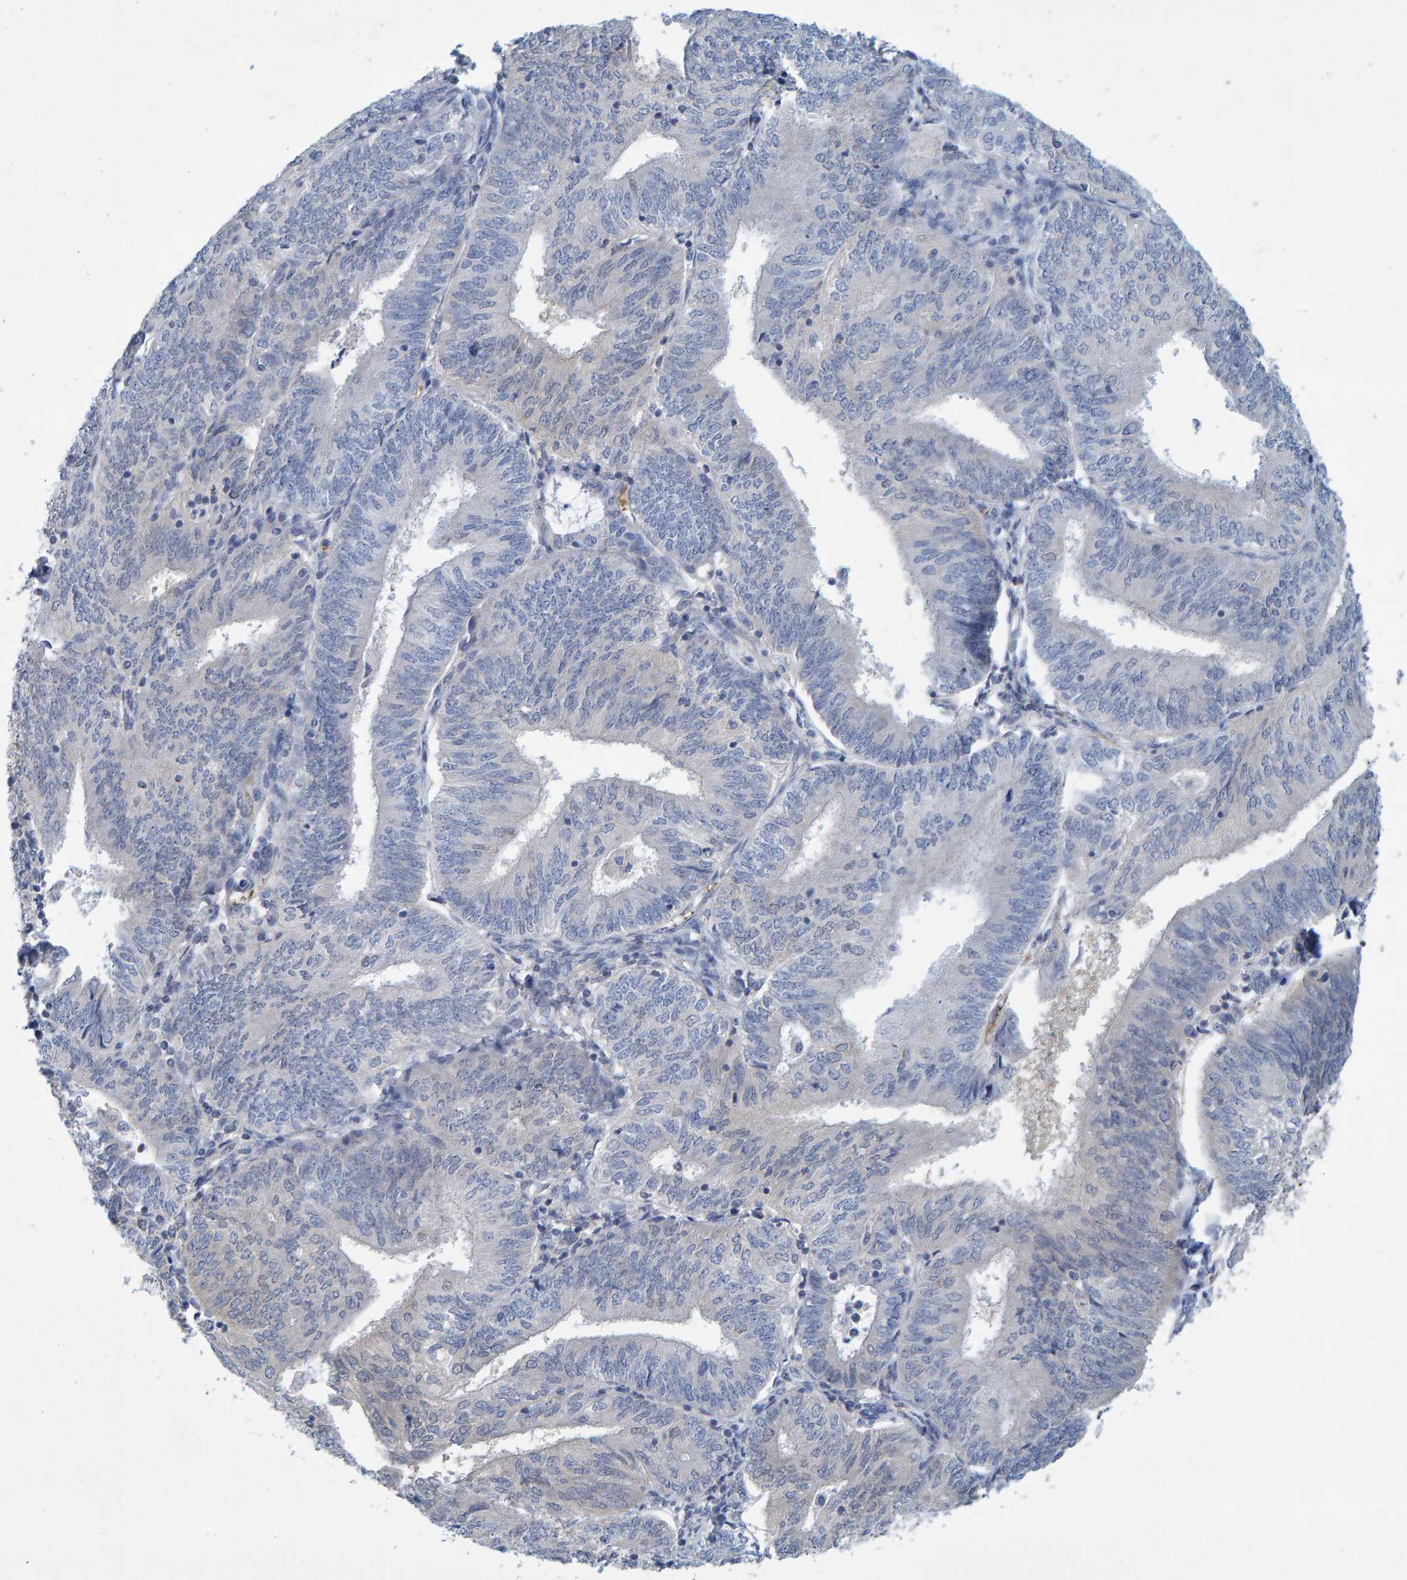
{"staining": {"intensity": "negative", "quantity": "none", "location": "none"}, "tissue": "endometrial cancer", "cell_type": "Tumor cells", "image_type": "cancer", "snomed": [{"axis": "morphology", "description": "Adenocarcinoma, NOS"}, {"axis": "topography", "description": "Endometrium"}], "caption": "Endometrial cancer (adenocarcinoma) stained for a protein using immunohistochemistry (IHC) exhibits no staining tumor cells.", "gene": "ALAD", "patient": {"sex": "female", "age": 58}}